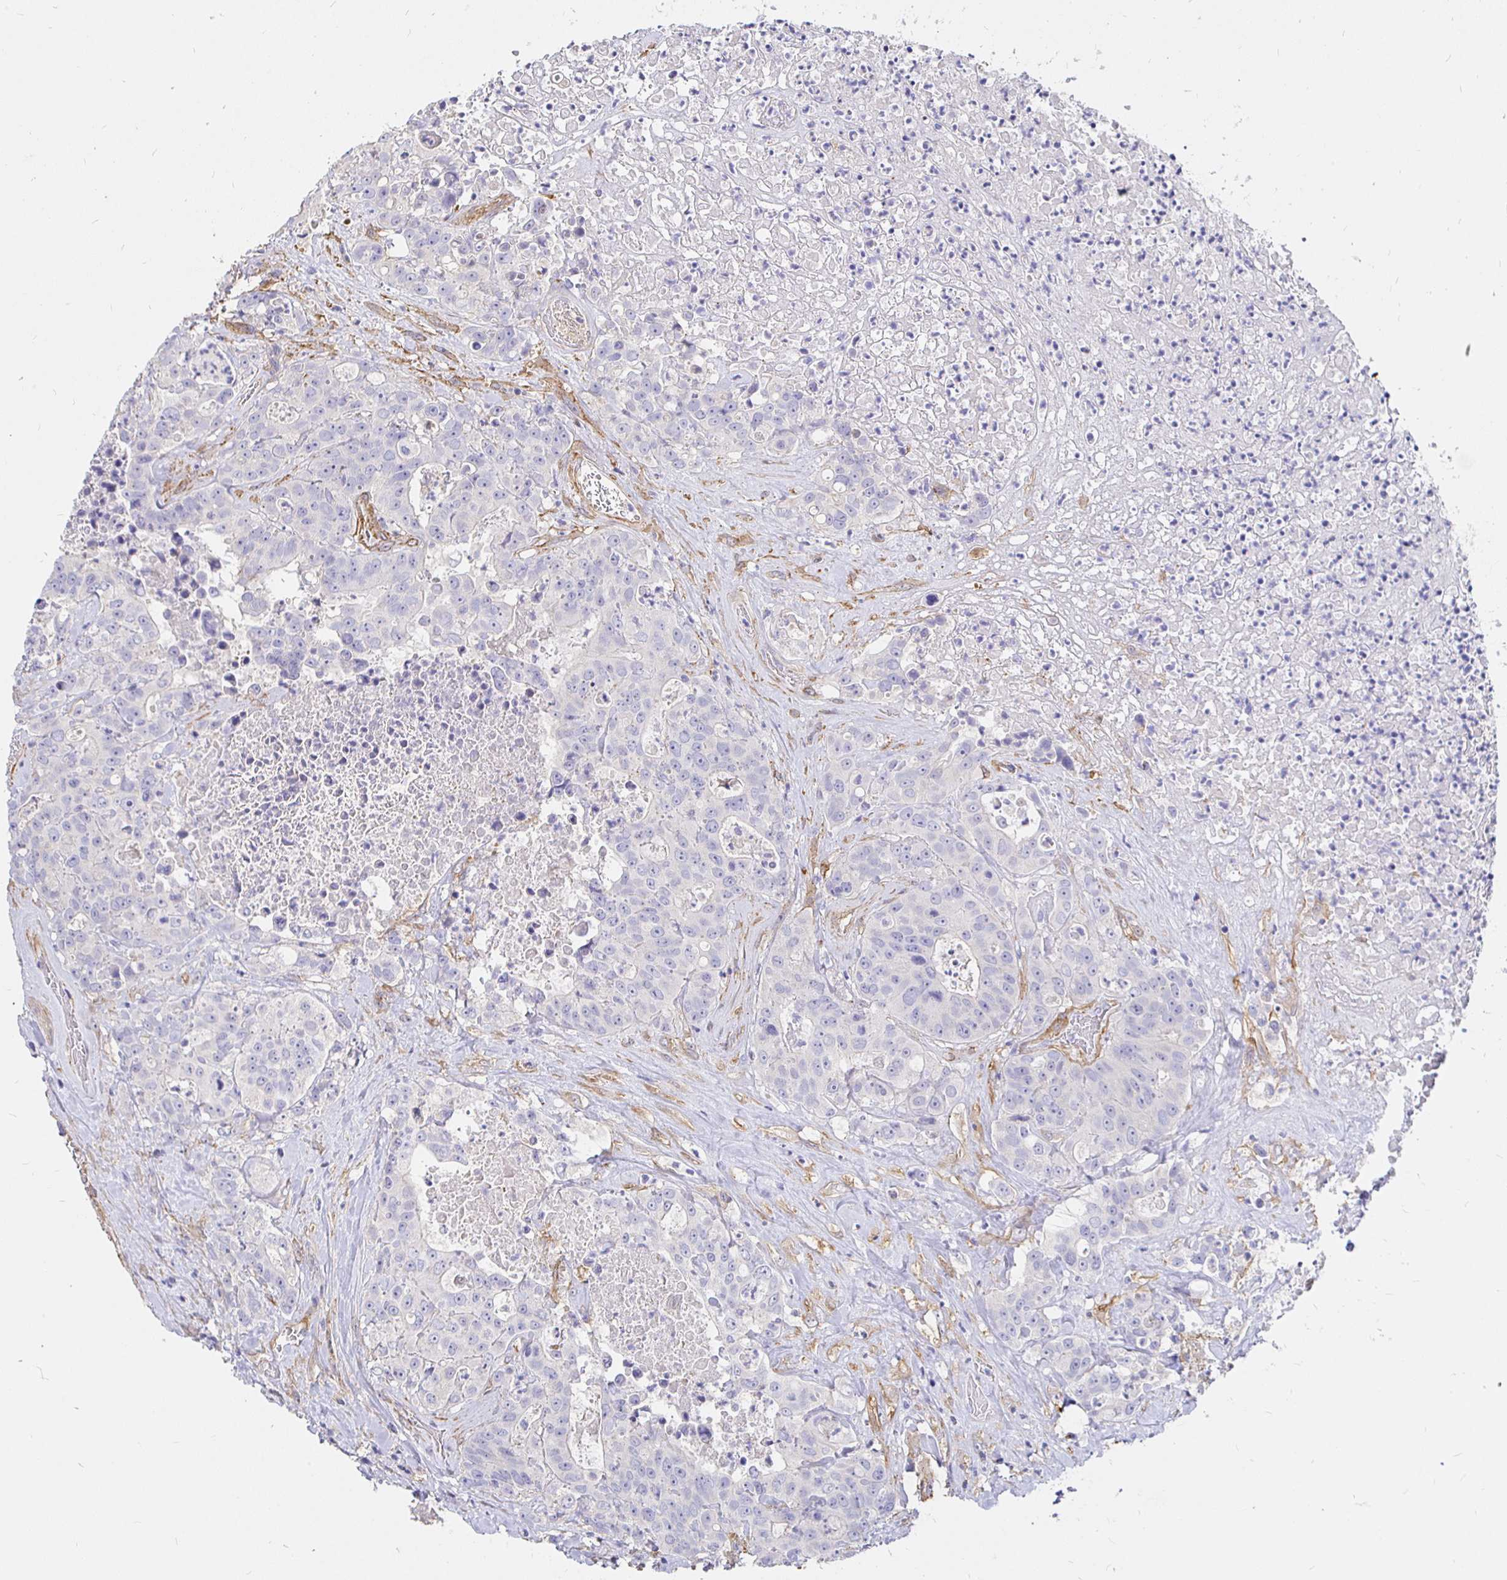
{"staining": {"intensity": "negative", "quantity": "none", "location": "none"}, "tissue": "colorectal cancer", "cell_type": "Tumor cells", "image_type": "cancer", "snomed": [{"axis": "morphology", "description": "Adenocarcinoma, NOS"}, {"axis": "topography", "description": "Rectum"}], "caption": "Human colorectal cancer (adenocarcinoma) stained for a protein using immunohistochemistry (IHC) shows no expression in tumor cells.", "gene": "PALM2AKAP2", "patient": {"sex": "female", "age": 62}}